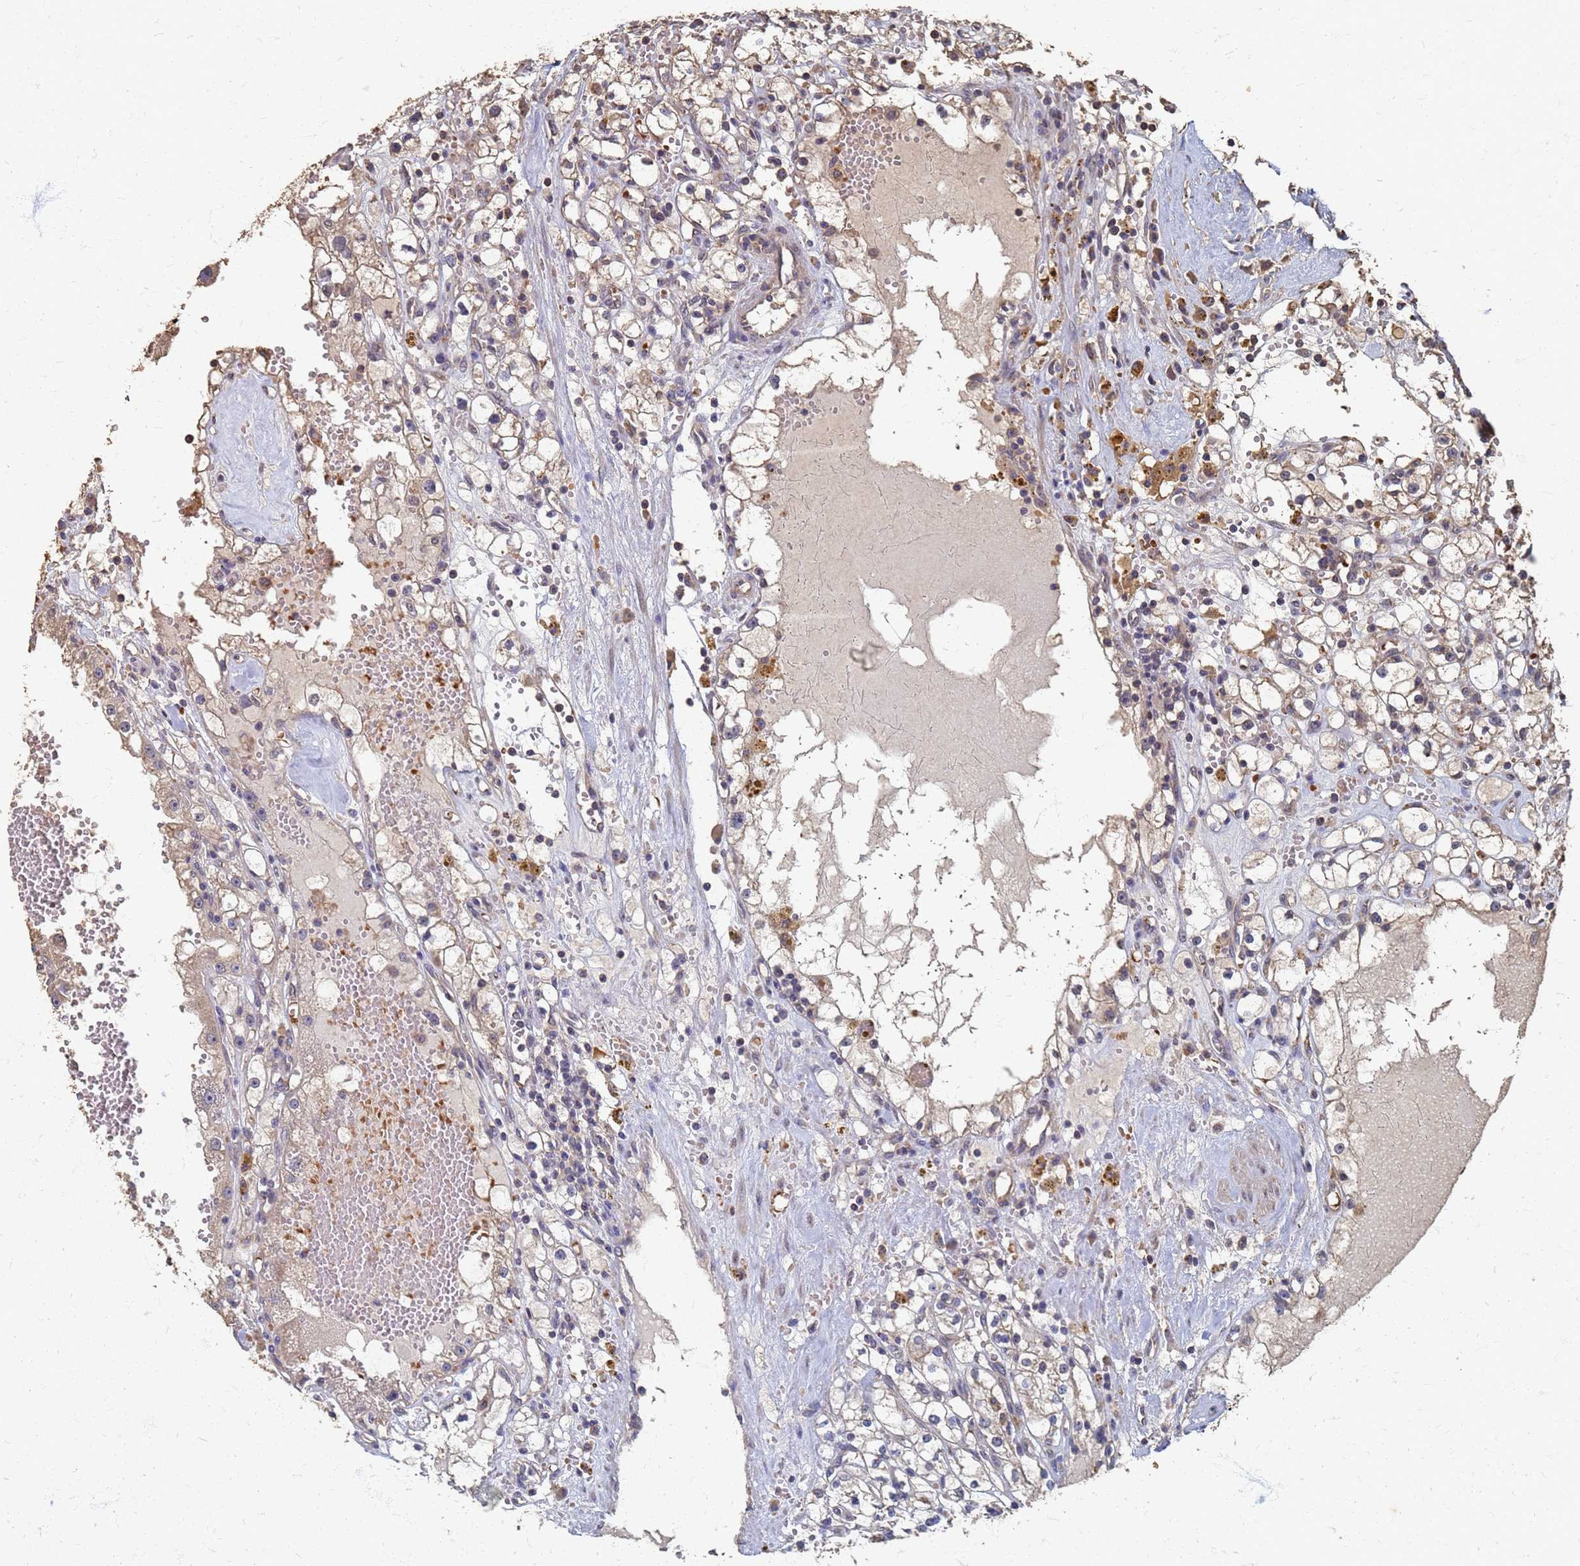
{"staining": {"intensity": "weak", "quantity": "<25%", "location": "cytoplasmic/membranous"}, "tissue": "renal cancer", "cell_type": "Tumor cells", "image_type": "cancer", "snomed": [{"axis": "morphology", "description": "Adenocarcinoma, NOS"}, {"axis": "topography", "description": "Kidney"}], "caption": "Adenocarcinoma (renal) was stained to show a protein in brown. There is no significant positivity in tumor cells. The staining was performed using DAB (3,3'-diaminobenzidine) to visualize the protein expression in brown, while the nuclei were stained in blue with hematoxylin (Magnification: 20x).", "gene": "DPH5", "patient": {"sex": "male", "age": 56}}